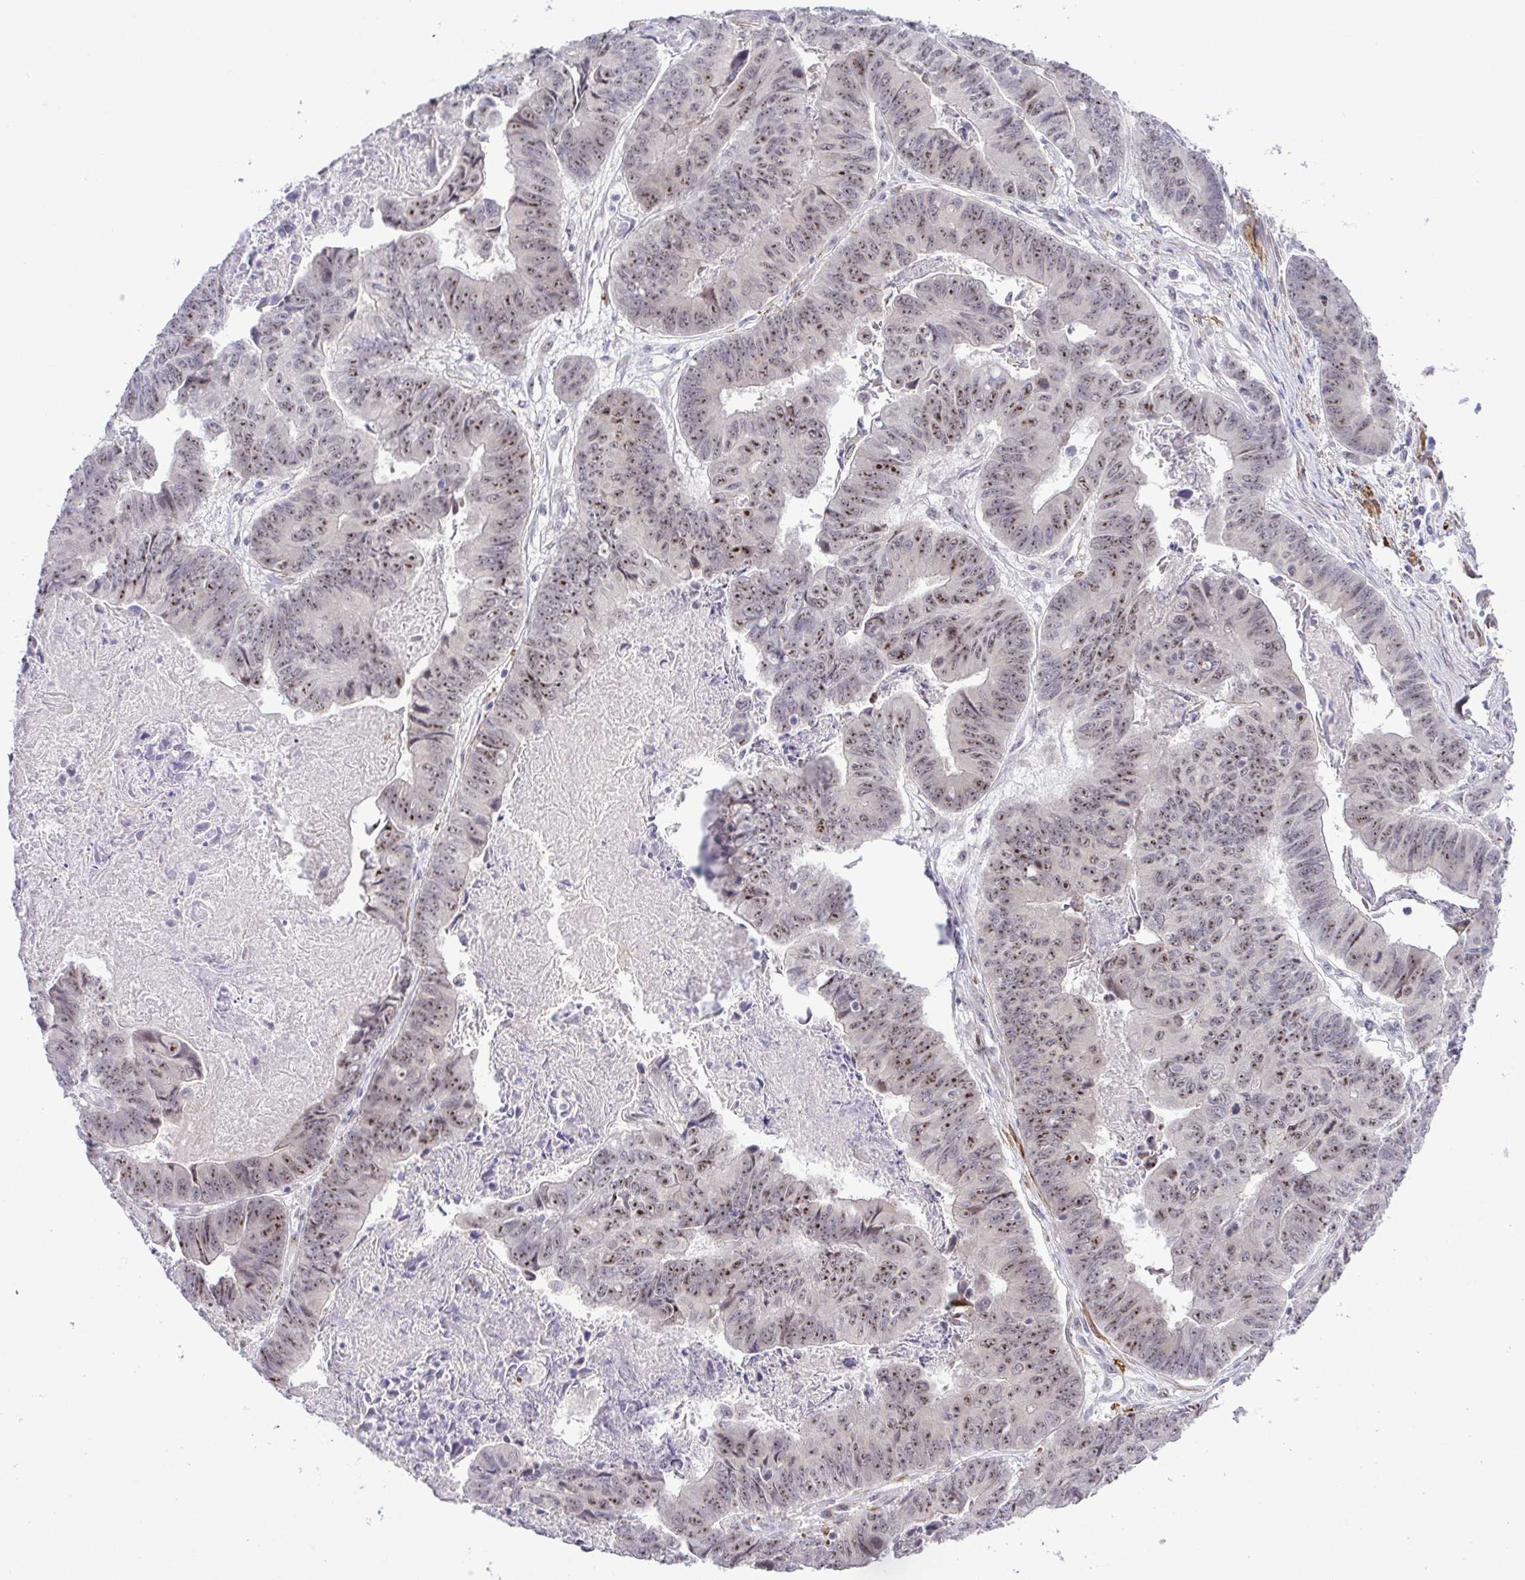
{"staining": {"intensity": "moderate", "quantity": ">75%", "location": "nuclear"}, "tissue": "stomach cancer", "cell_type": "Tumor cells", "image_type": "cancer", "snomed": [{"axis": "morphology", "description": "Adenocarcinoma, NOS"}, {"axis": "topography", "description": "Stomach, lower"}], "caption": "Immunohistochemistry (IHC) staining of adenocarcinoma (stomach), which reveals medium levels of moderate nuclear positivity in about >75% of tumor cells indicating moderate nuclear protein positivity. The staining was performed using DAB (brown) for protein detection and nuclei were counterstained in hematoxylin (blue).", "gene": "RSL24D1", "patient": {"sex": "male", "age": 77}}